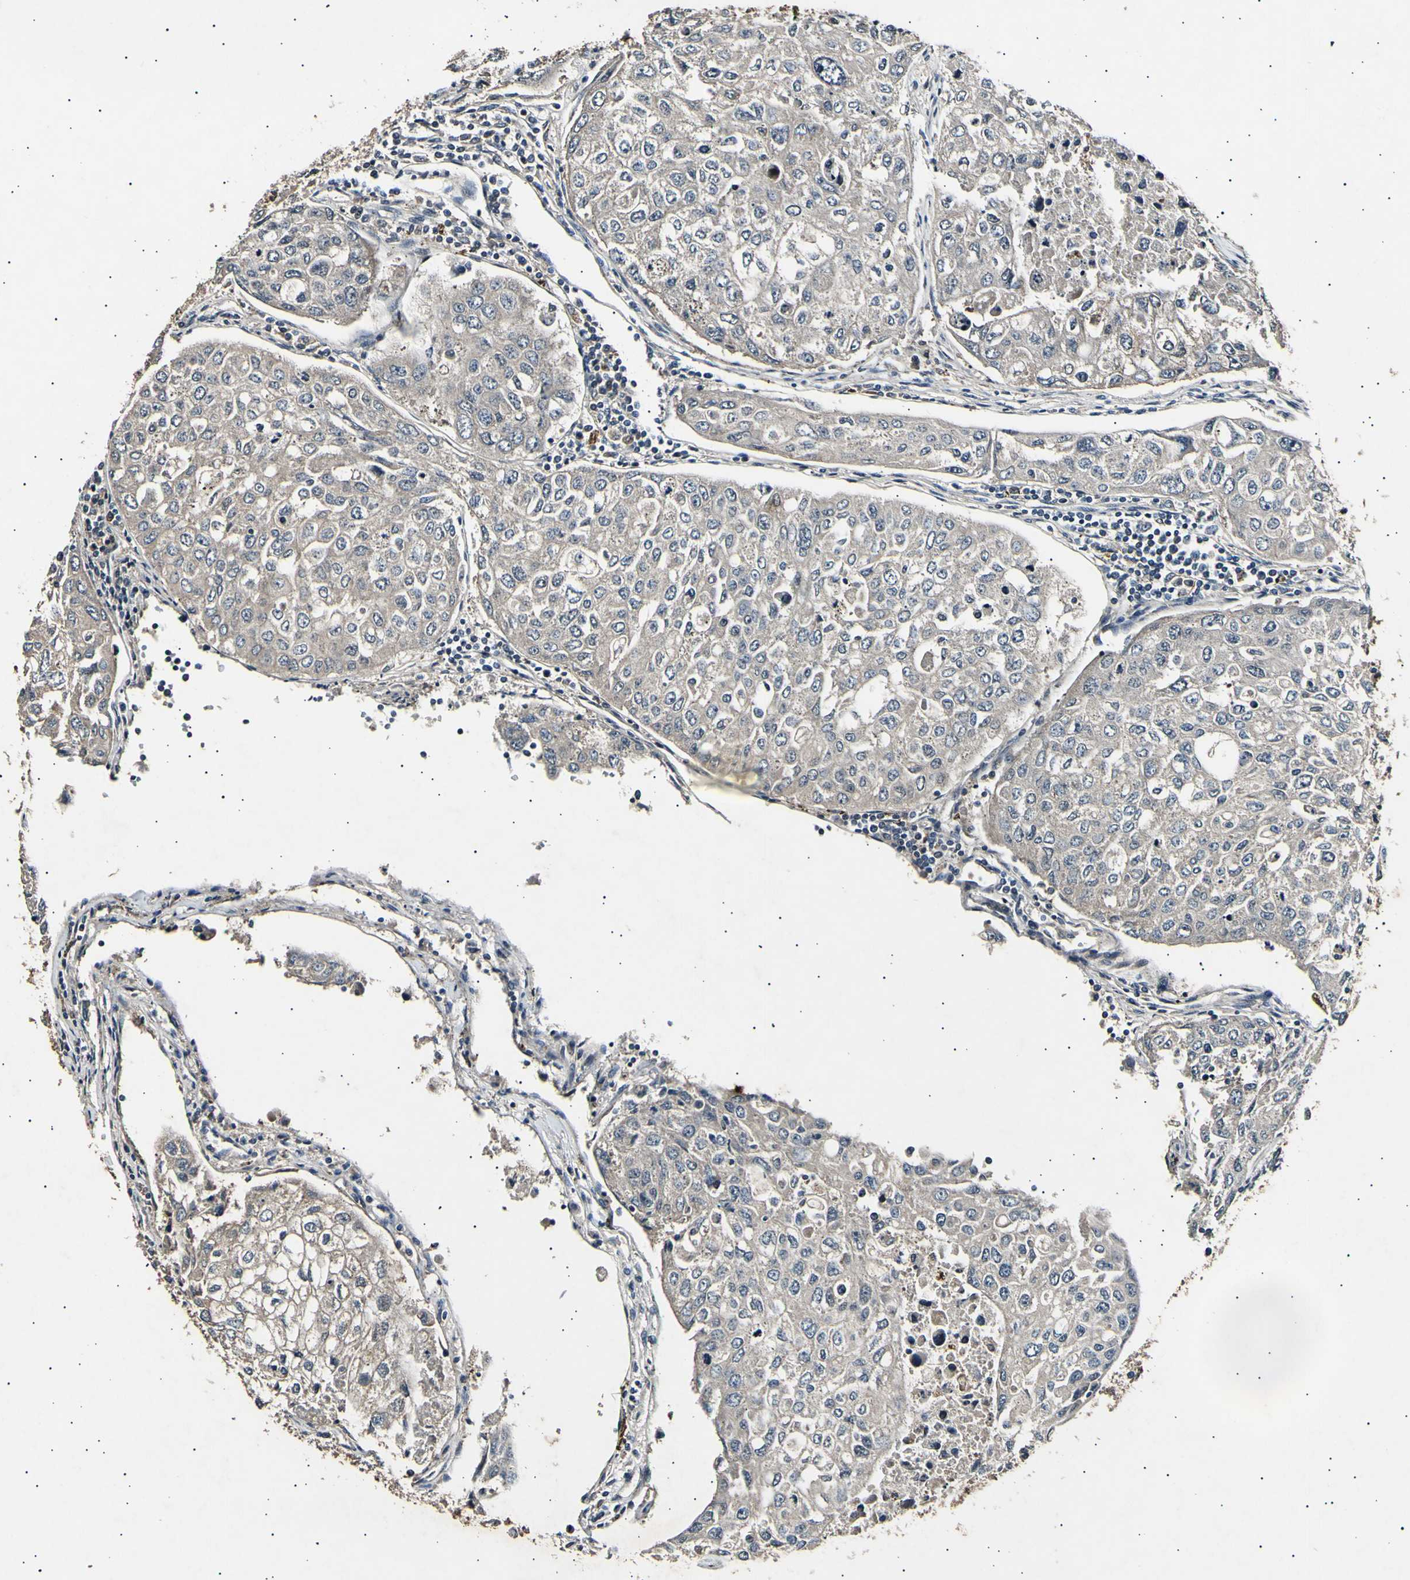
{"staining": {"intensity": "weak", "quantity": "<25%", "location": "cytoplasmic/membranous"}, "tissue": "urothelial cancer", "cell_type": "Tumor cells", "image_type": "cancer", "snomed": [{"axis": "morphology", "description": "Urothelial carcinoma, High grade"}, {"axis": "topography", "description": "Lymph node"}, {"axis": "topography", "description": "Urinary bladder"}], "caption": "High power microscopy photomicrograph of an IHC micrograph of high-grade urothelial carcinoma, revealing no significant positivity in tumor cells.", "gene": "ADCY3", "patient": {"sex": "male", "age": 51}}